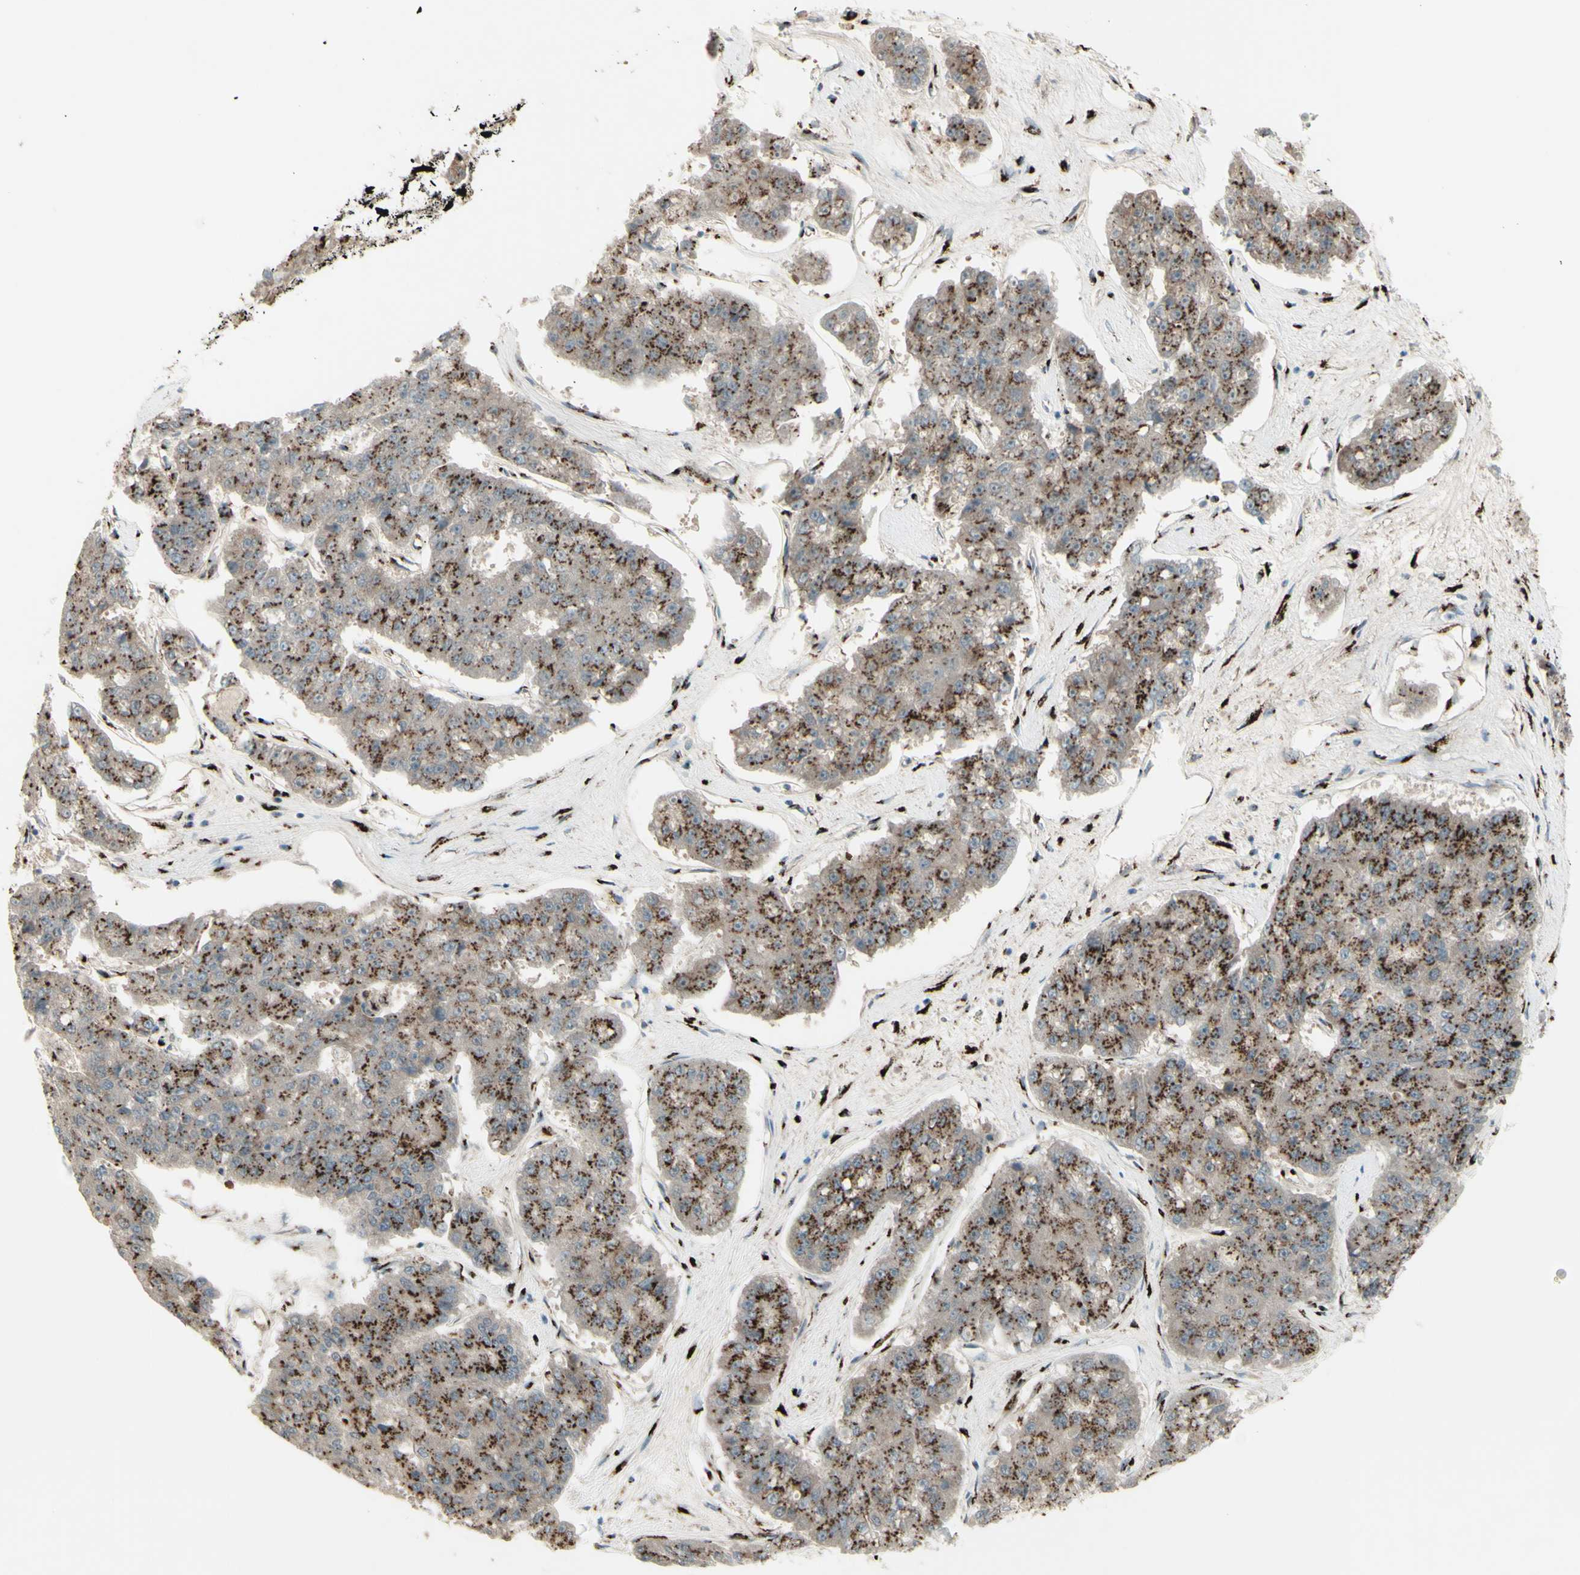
{"staining": {"intensity": "moderate", "quantity": ">75%", "location": "cytoplasmic/membranous"}, "tissue": "pancreatic cancer", "cell_type": "Tumor cells", "image_type": "cancer", "snomed": [{"axis": "morphology", "description": "Adenocarcinoma, NOS"}, {"axis": "topography", "description": "Pancreas"}], "caption": "Tumor cells display moderate cytoplasmic/membranous positivity in about >75% of cells in pancreatic cancer. (Stains: DAB in brown, nuclei in blue, Microscopy: brightfield microscopy at high magnification).", "gene": "BPNT2", "patient": {"sex": "male", "age": 50}}